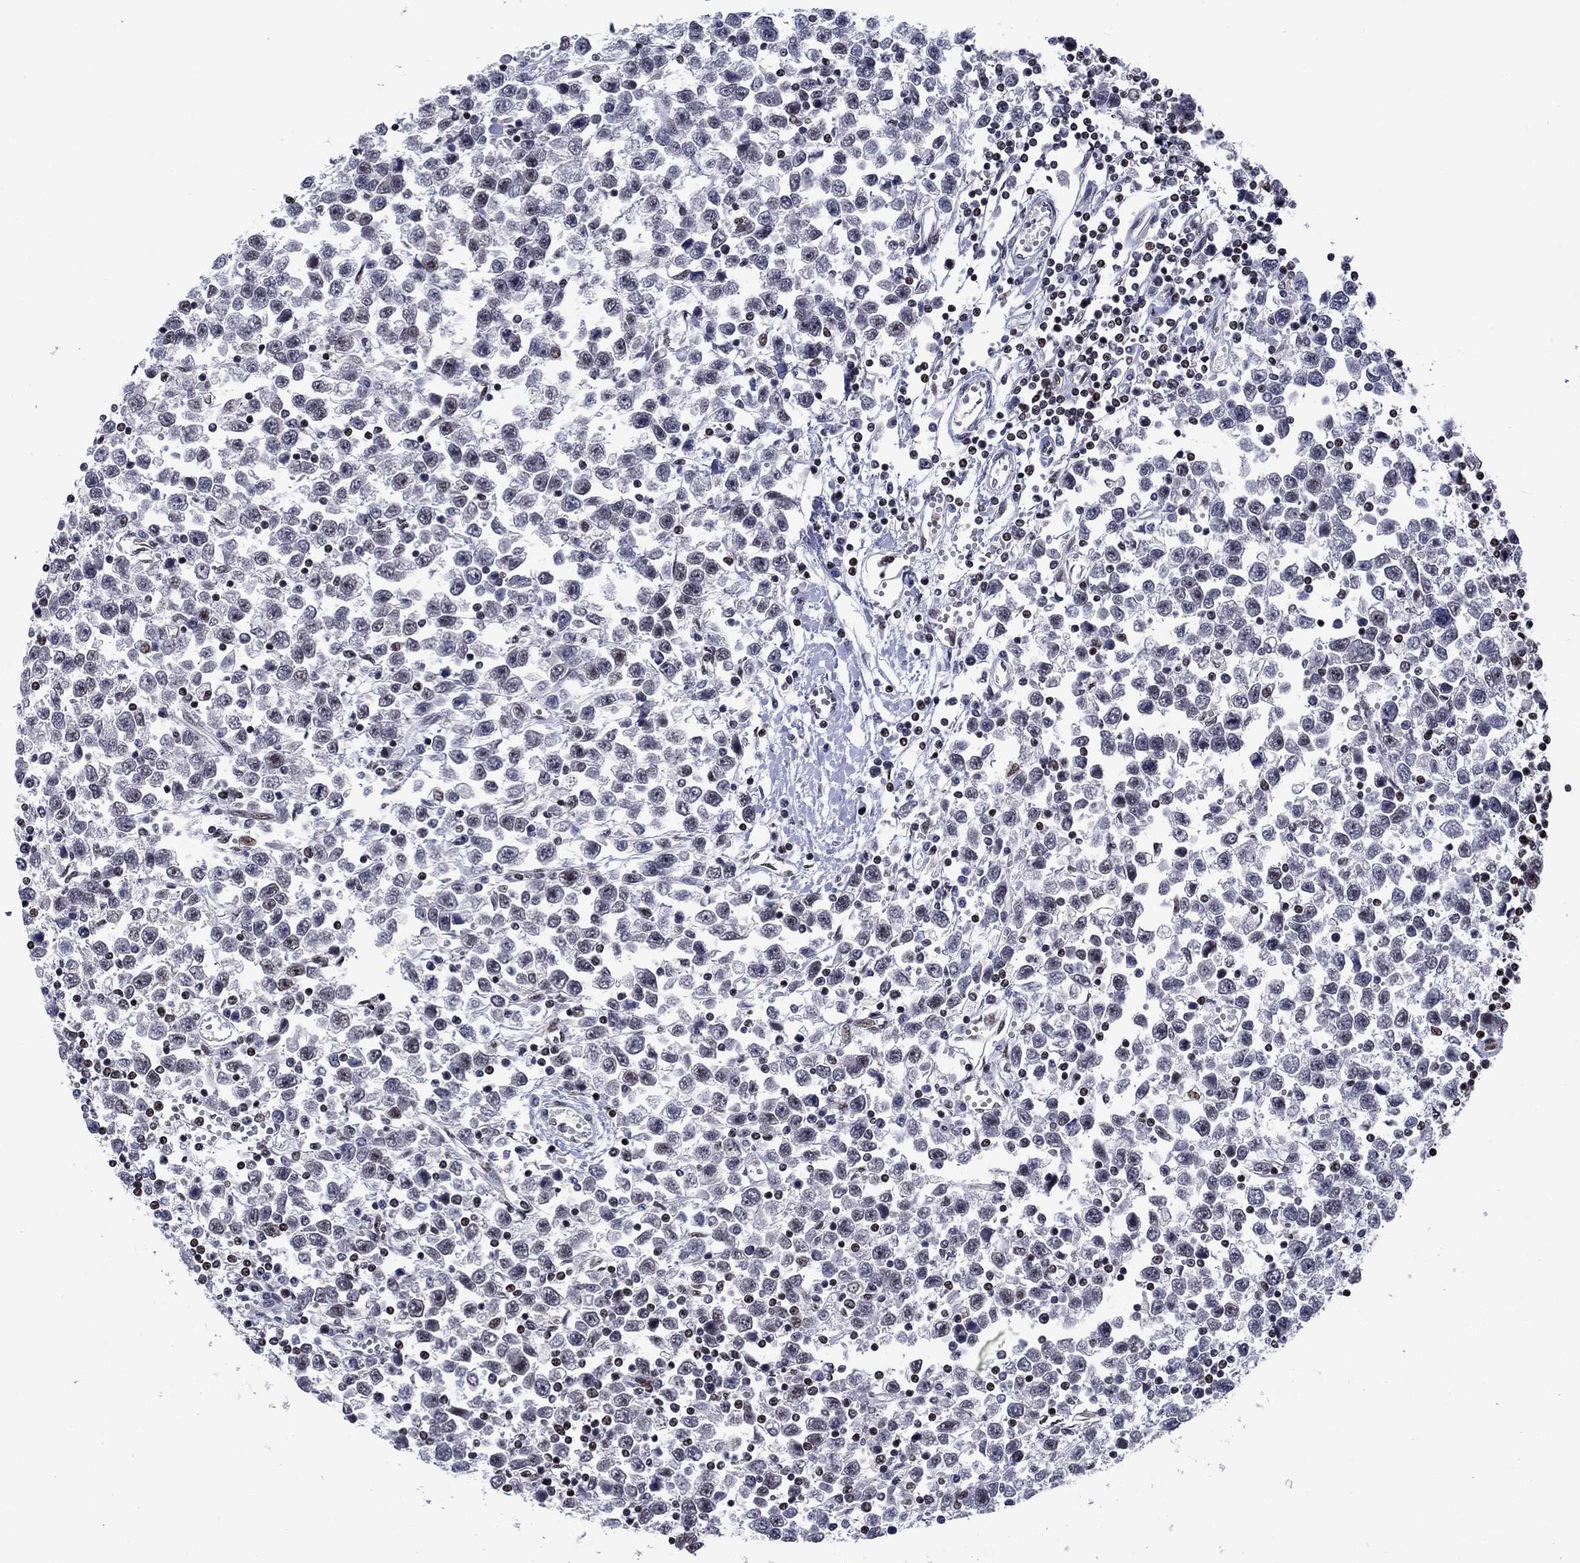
{"staining": {"intensity": "negative", "quantity": "none", "location": "none"}, "tissue": "testis cancer", "cell_type": "Tumor cells", "image_type": "cancer", "snomed": [{"axis": "morphology", "description": "Seminoma, NOS"}, {"axis": "topography", "description": "Testis"}], "caption": "Immunohistochemical staining of human testis cancer reveals no significant expression in tumor cells. Nuclei are stained in blue.", "gene": "RPRD1B", "patient": {"sex": "male", "age": 34}}